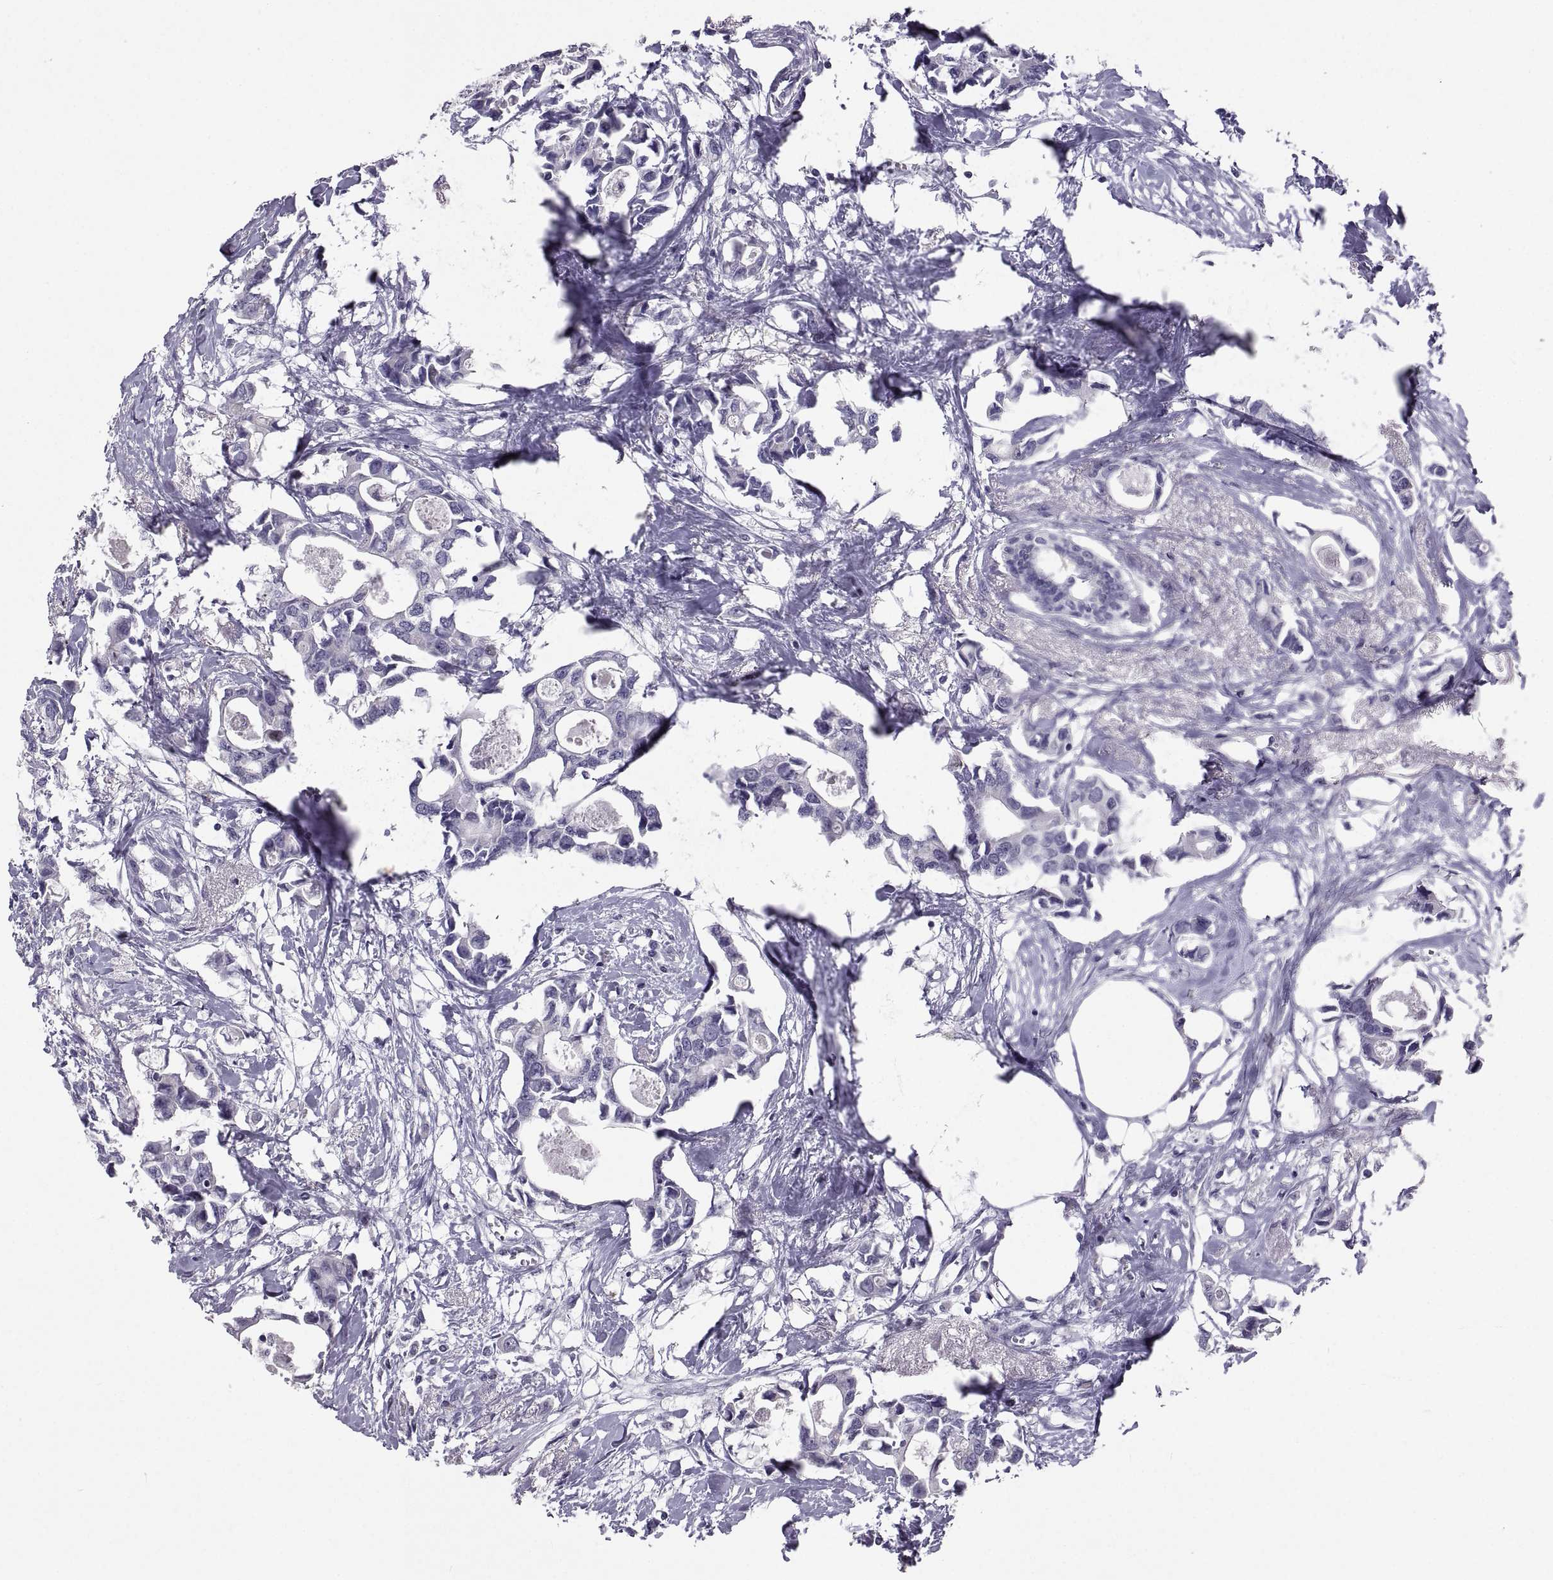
{"staining": {"intensity": "negative", "quantity": "none", "location": "none"}, "tissue": "breast cancer", "cell_type": "Tumor cells", "image_type": "cancer", "snomed": [{"axis": "morphology", "description": "Duct carcinoma"}, {"axis": "topography", "description": "Breast"}], "caption": "An immunohistochemistry (IHC) micrograph of breast infiltrating ductal carcinoma is shown. There is no staining in tumor cells of breast infiltrating ductal carcinoma.", "gene": "SOX21", "patient": {"sex": "female", "age": 83}}